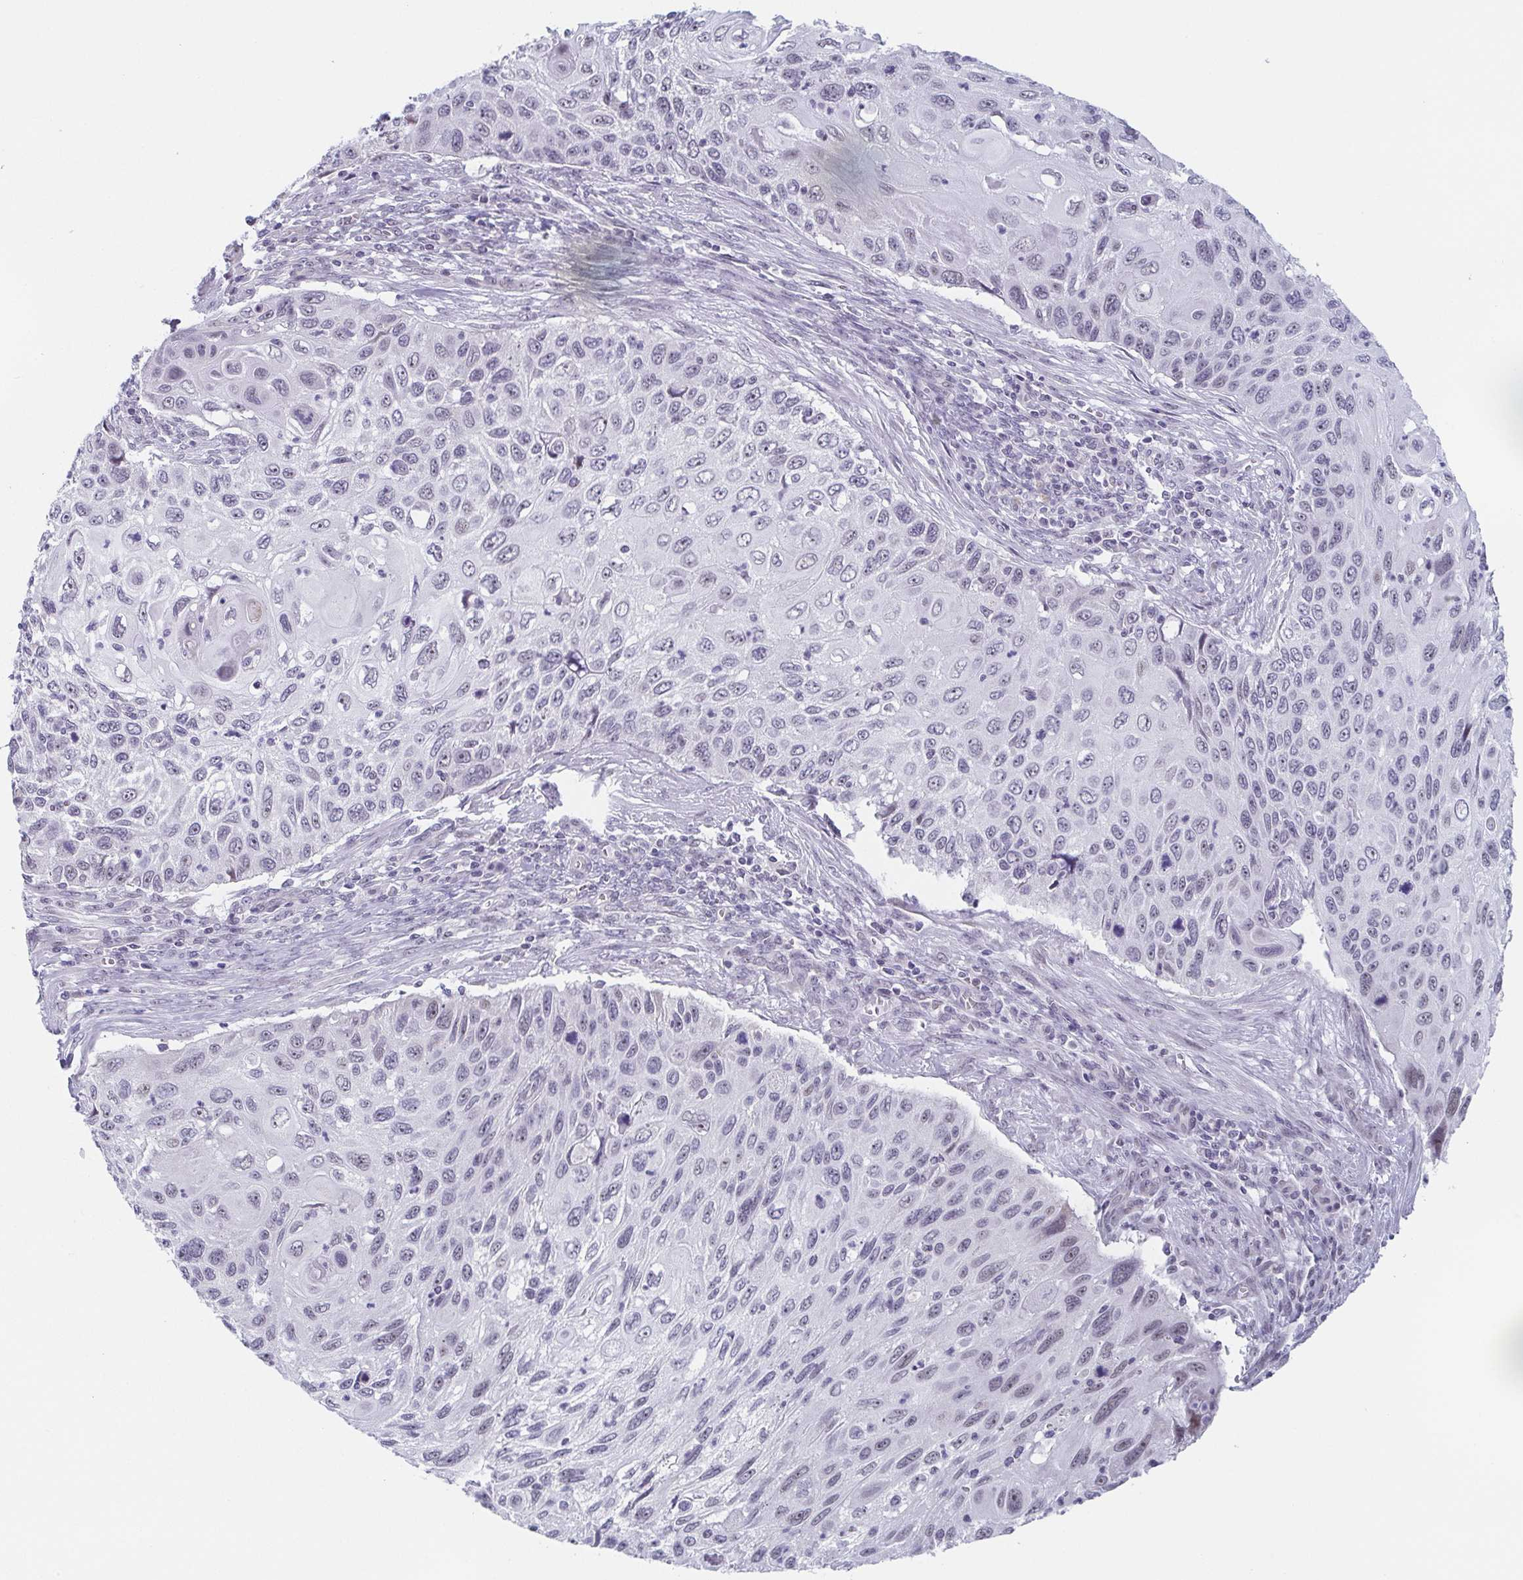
{"staining": {"intensity": "negative", "quantity": "none", "location": "none"}, "tissue": "cervical cancer", "cell_type": "Tumor cells", "image_type": "cancer", "snomed": [{"axis": "morphology", "description": "Squamous cell carcinoma, NOS"}, {"axis": "topography", "description": "Cervix"}], "caption": "This is a micrograph of immunohistochemistry (IHC) staining of cervical cancer, which shows no staining in tumor cells. (Stains: DAB immunohistochemistry (IHC) with hematoxylin counter stain, Microscopy: brightfield microscopy at high magnification).", "gene": "EXOSC7", "patient": {"sex": "female", "age": 70}}